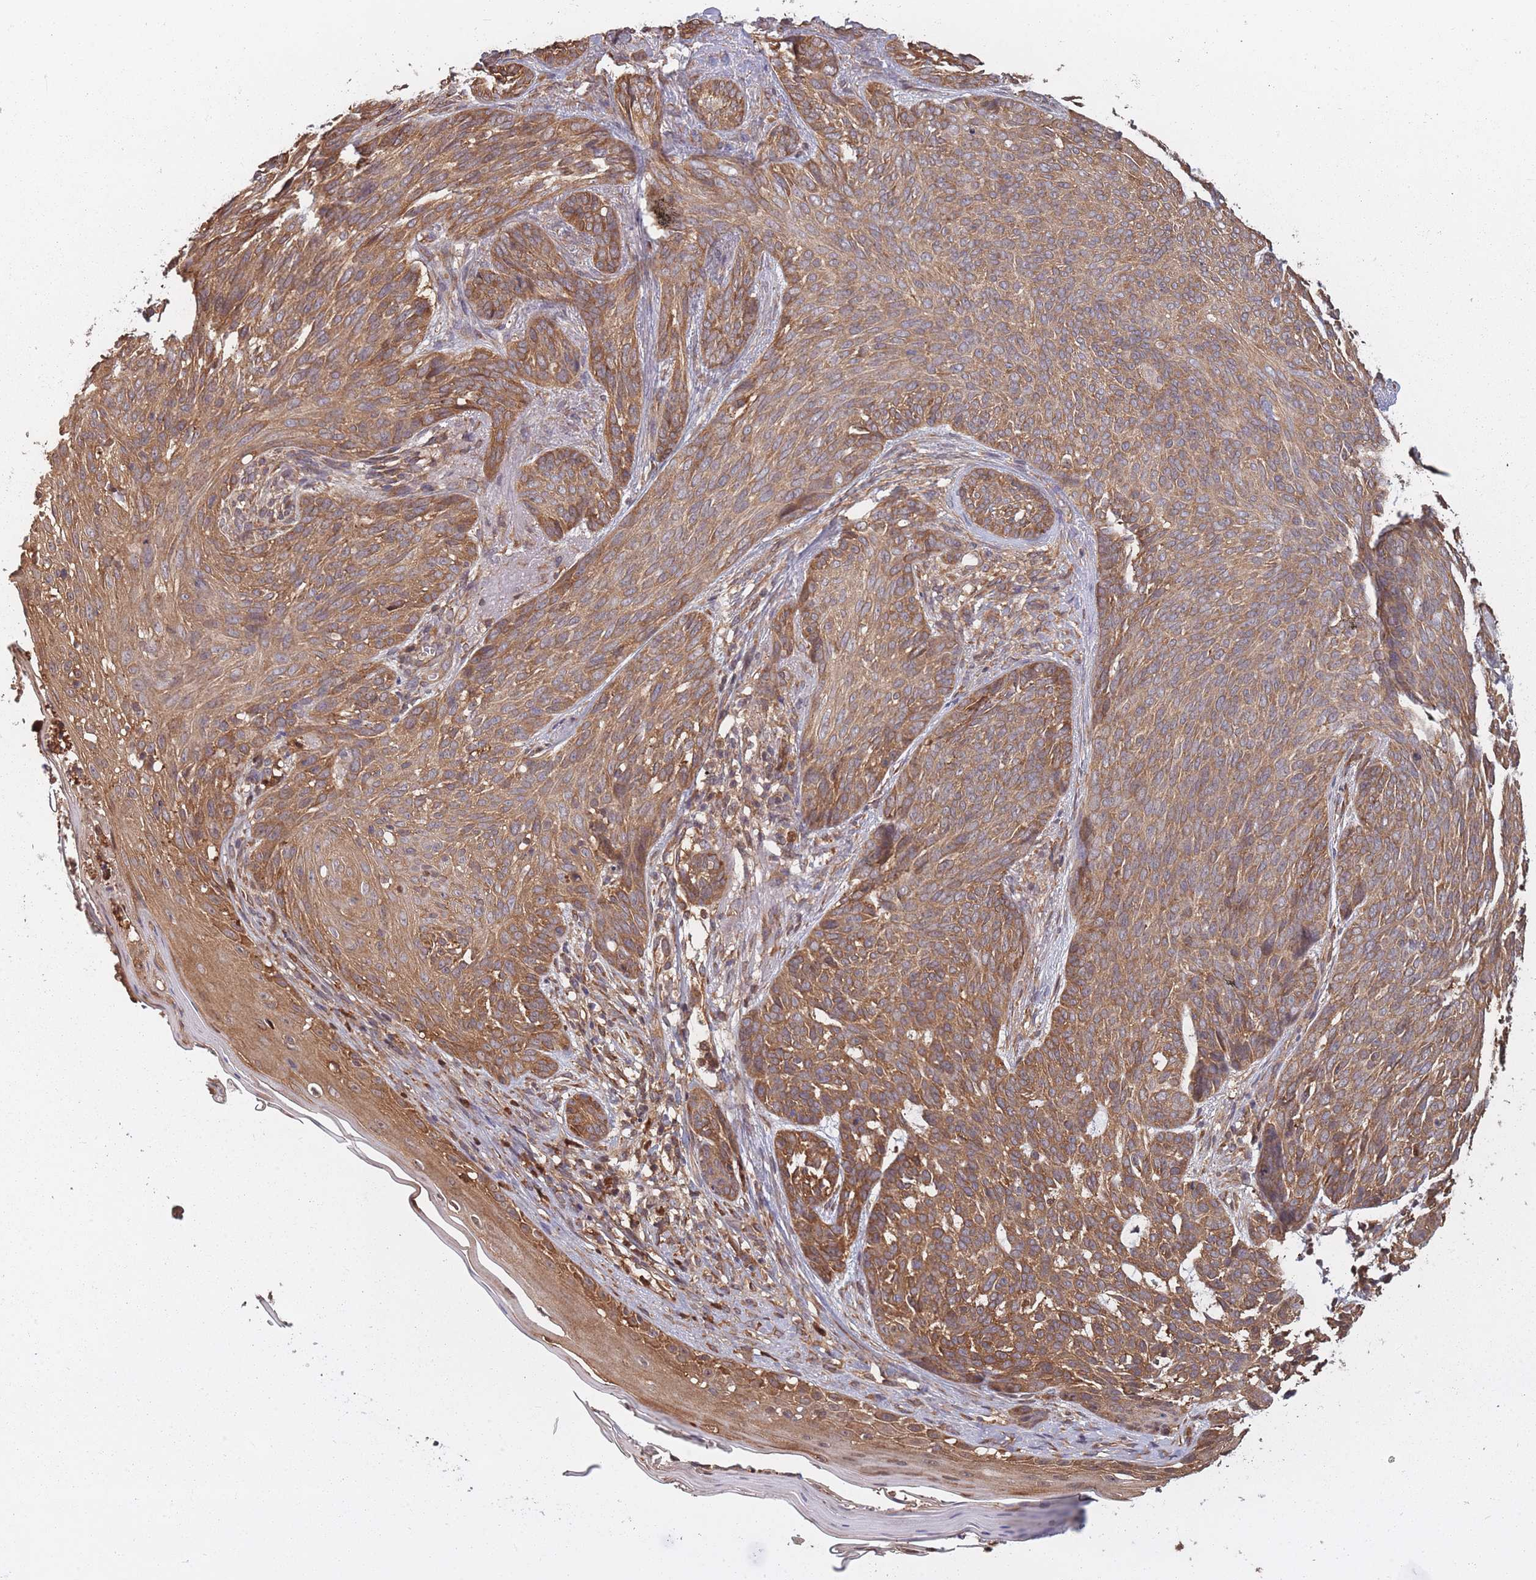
{"staining": {"intensity": "moderate", "quantity": ">75%", "location": "cytoplasmic/membranous"}, "tissue": "skin cancer", "cell_type": "Tumor cells", "image_type": "cancer", "snomed": [{"axis": "morphology", "description": "Basal cell carcinoma"}, {"axis": "topography", "description": "Skin"}], "caption": "This image demonstrates IHC staining of human skin basal cell carcinoma, with medium moderate cytoplasmic/membranous expression in approximately >75% of tumor cells.", "gene": "ARL13B", "patient": {"sex": "female", "age": 86}}